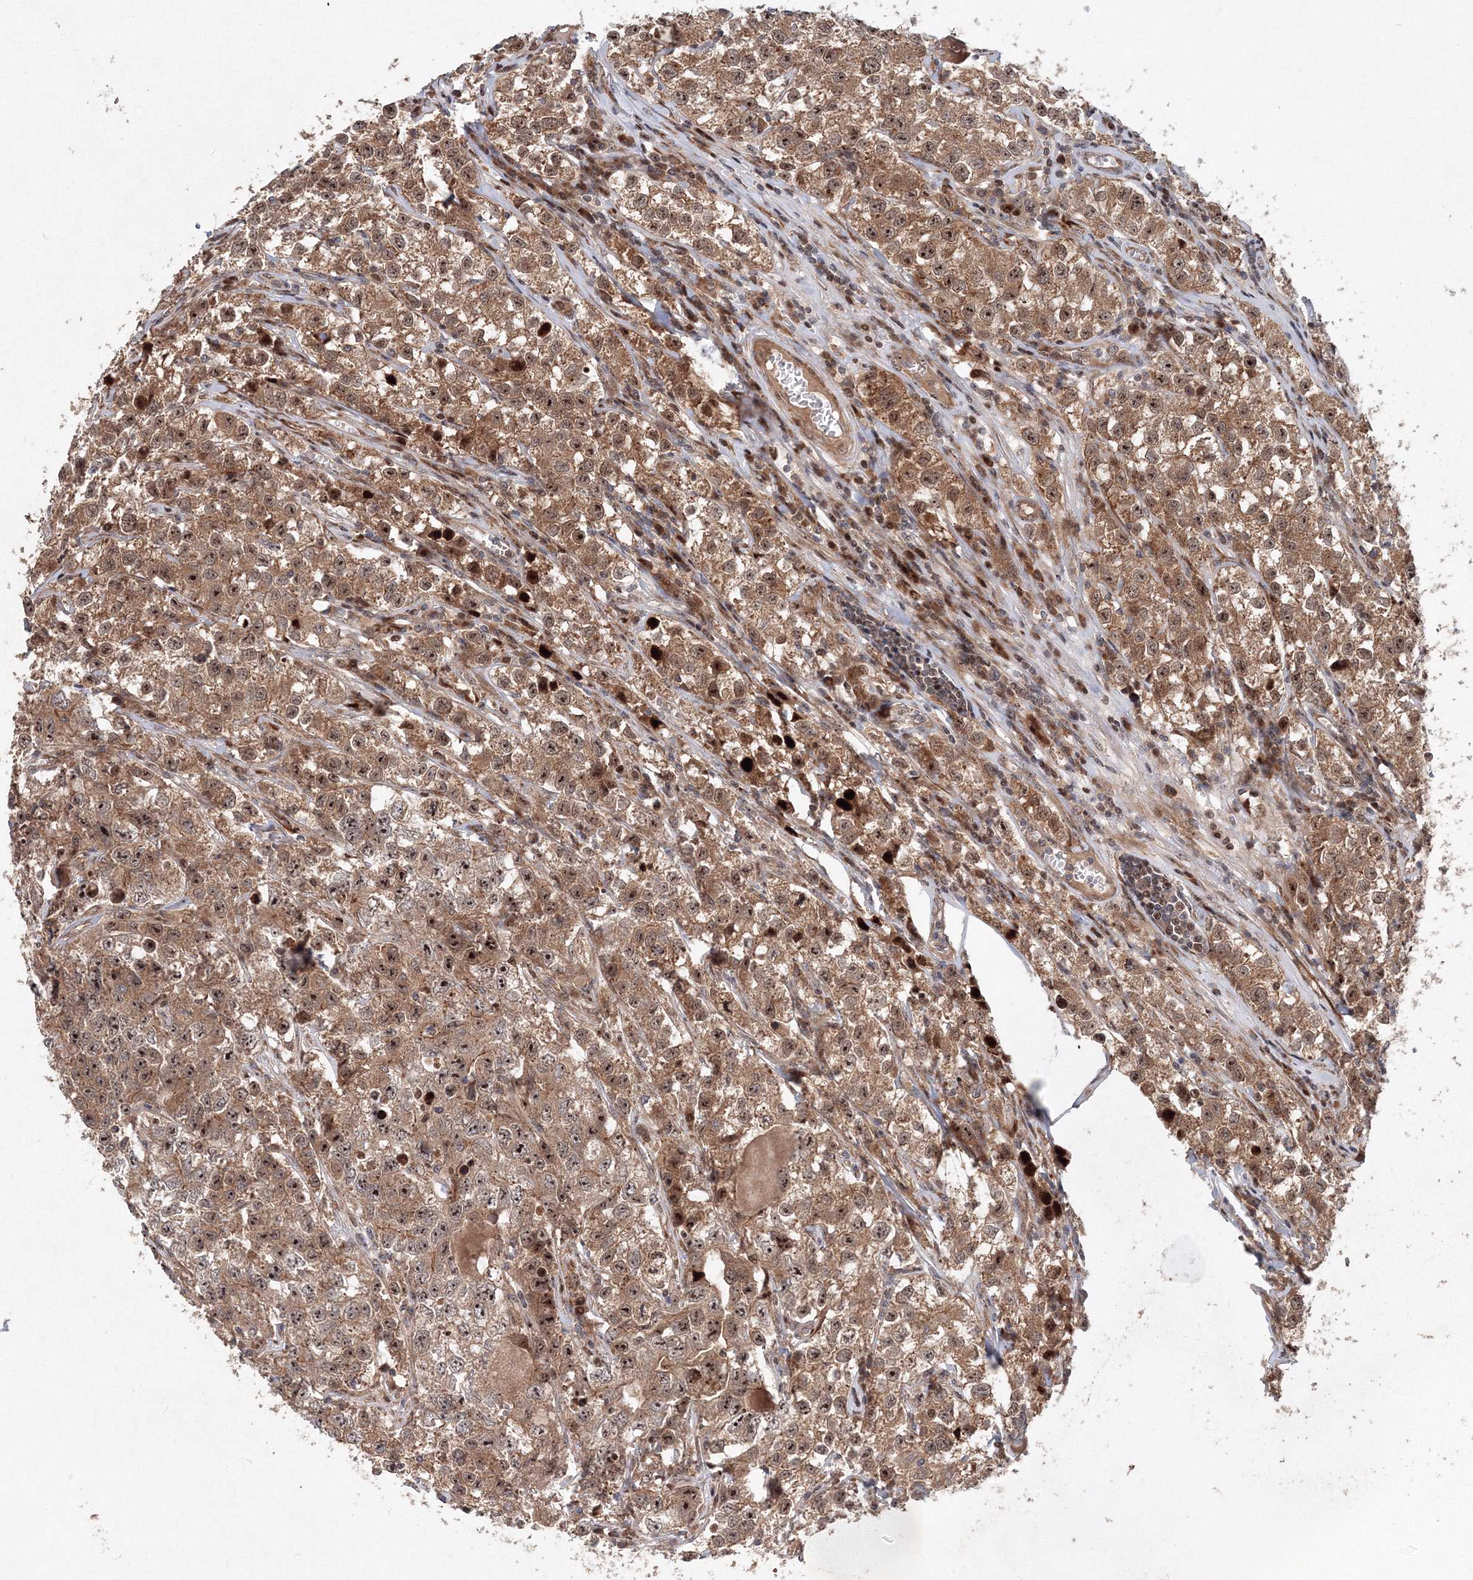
{"staining": {"intensity": "strong", "quantity": ">75%", "location": "cytoplasmic/membranous,nuclear"}, "tissue": "testis cancer", "cell_type": "Tumor cells", "image_type": "cancer", "snomed": [{"axis": "morphology", "description": "Seminoma, NOS"}, {"axis": "morphology", "description": "Carcinoma, Embryonal, NOS"}, {"axis": "topography", "description": "Testis"}], "caption": "This image displays immunohistochemistry (IHC) staining of human testis seminoma, with high strong cytoplasmic/membranous and nuclear positivity in about >75% of tumor cells.", "gene": "ANKAR", "patient": {"sex": "male", "age": 43}}